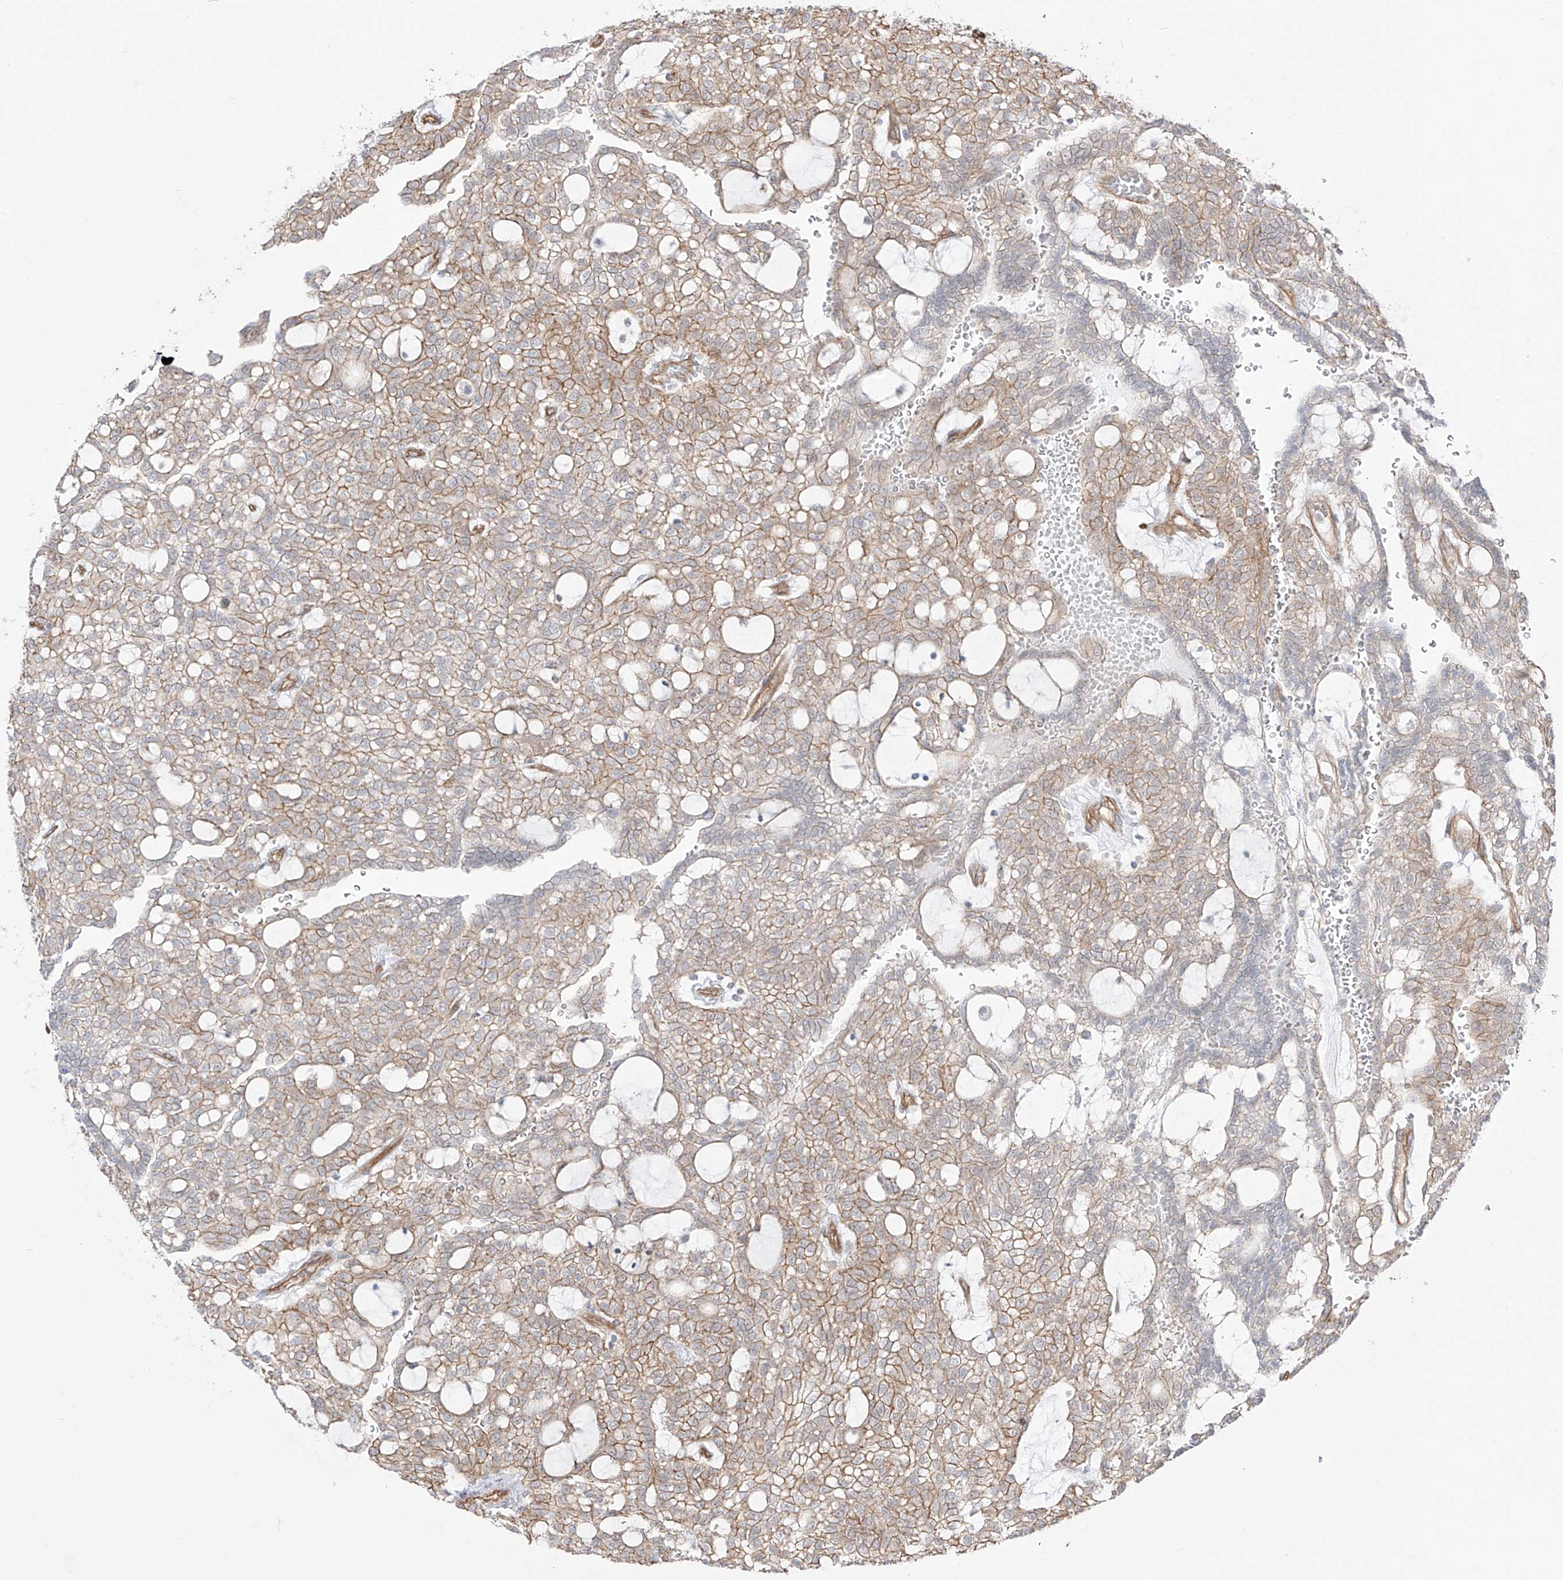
{"staining": {"intensity": "moderate", "quantity": "25%-75%", "location": "cytoplasmic/membranous"}, "tissue": "renal cancer", "cell_type": "Tumor cells", "image_type": "cancer", "snomed": [{"axis": "morphology", "description": "Adenocarcinoma, NOS"}, {"axis": "topography", "description": "Kidney"}], "caption": "Renal cancer tissue exhibits moderate cytoplasmic/membranous staining in approximately 25%-75% of tumor cells, visualized by immunohistochemistry. (DAB (3,3'-diaminobenzidine) IHC, brown staining for protein, blue staining for nuclei).", "gene": "ZNF180", "patient": {"sex": "male", "age": 63}}